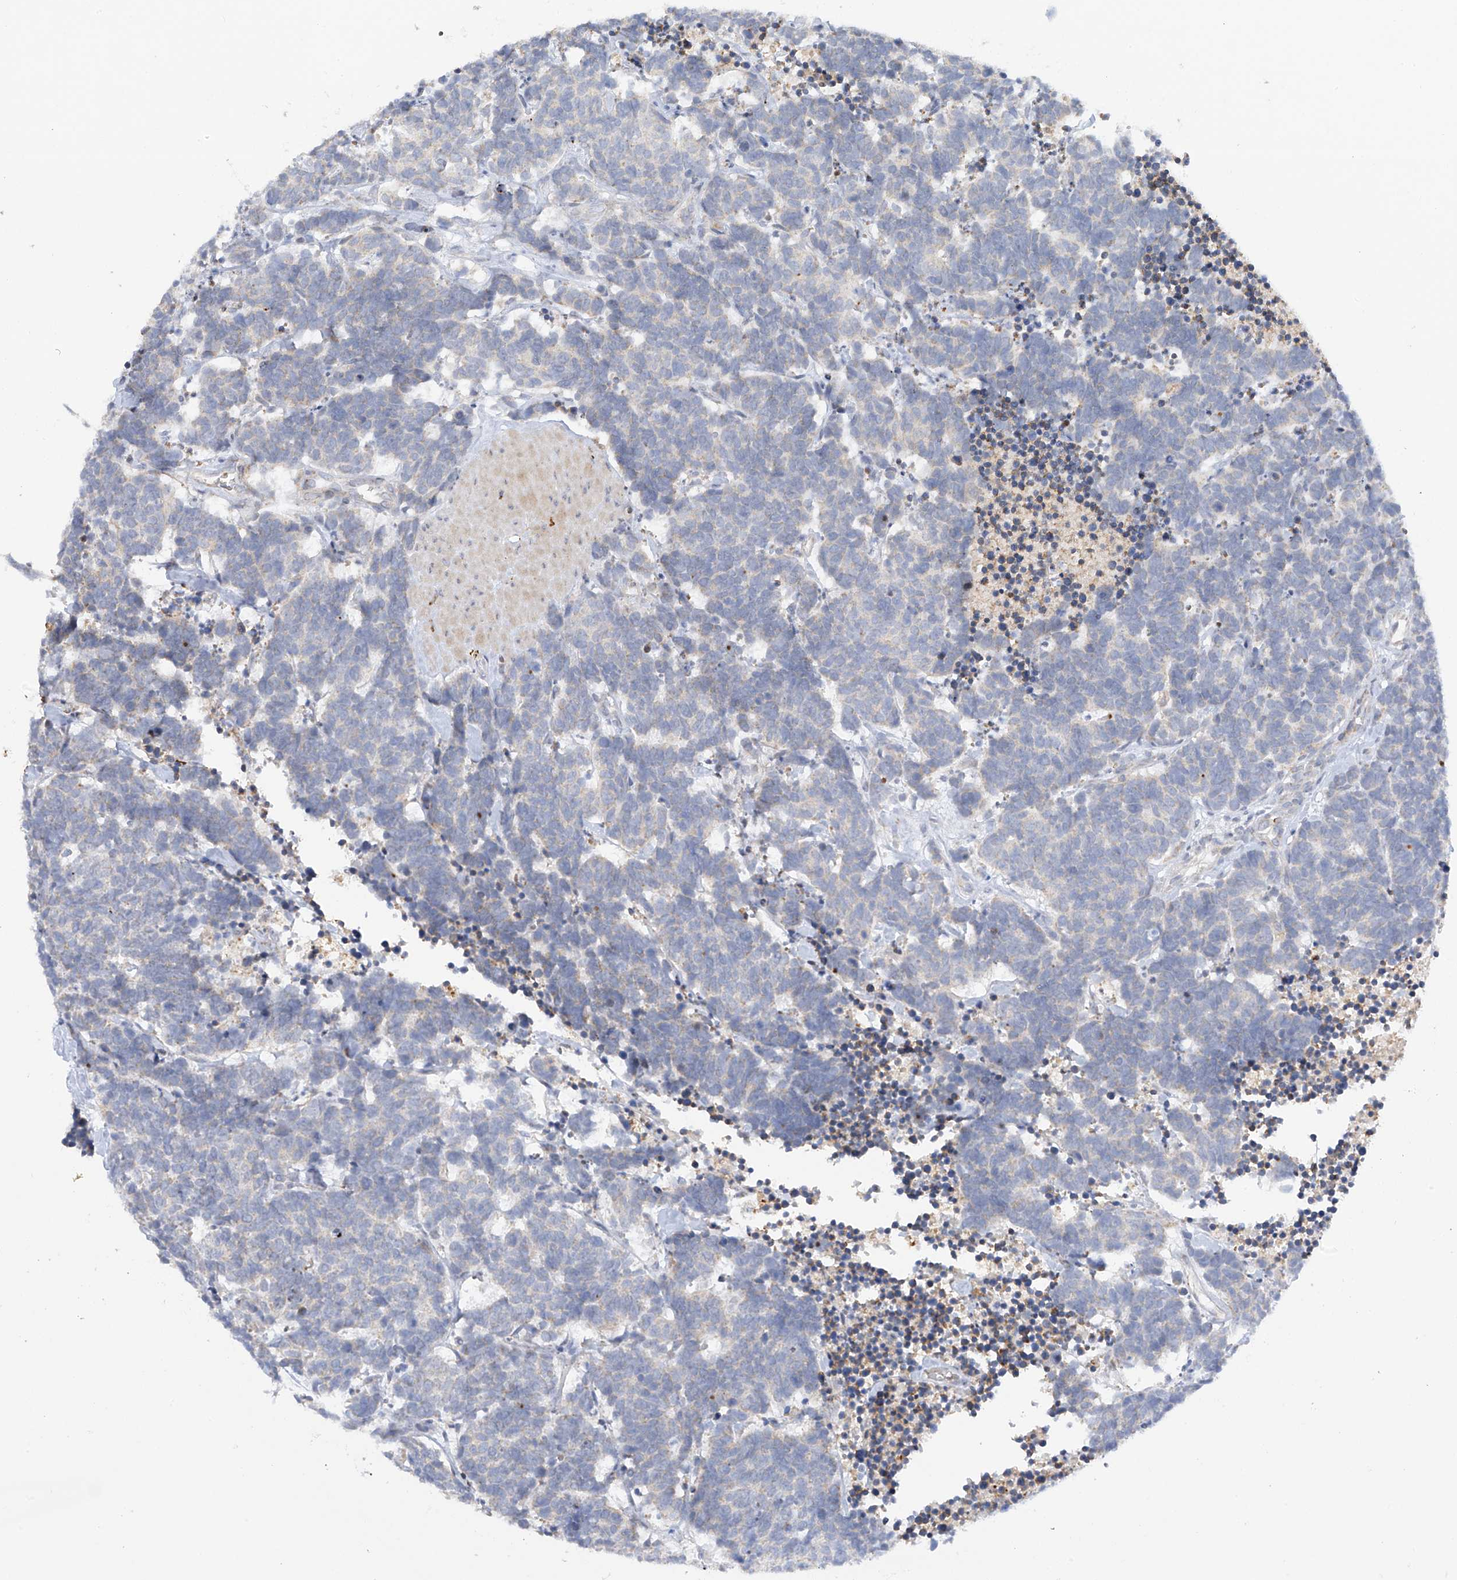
{"staining": {"intensity": "negative", "quantity": "none", "location": "none"}, "tissue": "carcinoid", "cell_type": "Tumor cells", "image_type": "cancer", "snomed": [{"axis": "morphology", "description": "Carcinoma, NOS"}, {"axis": "morphology", "description": "Carcinoid, malignant, NOS"}, {"axis": "topography", "description": "Urinary bladder"}], "caption": "Photomicrograph shows no significant protein positivity in tumor cells of carcinoid (malignant).", "gene": "METTL18", "patient": {"sex": "male", "age": 57}}